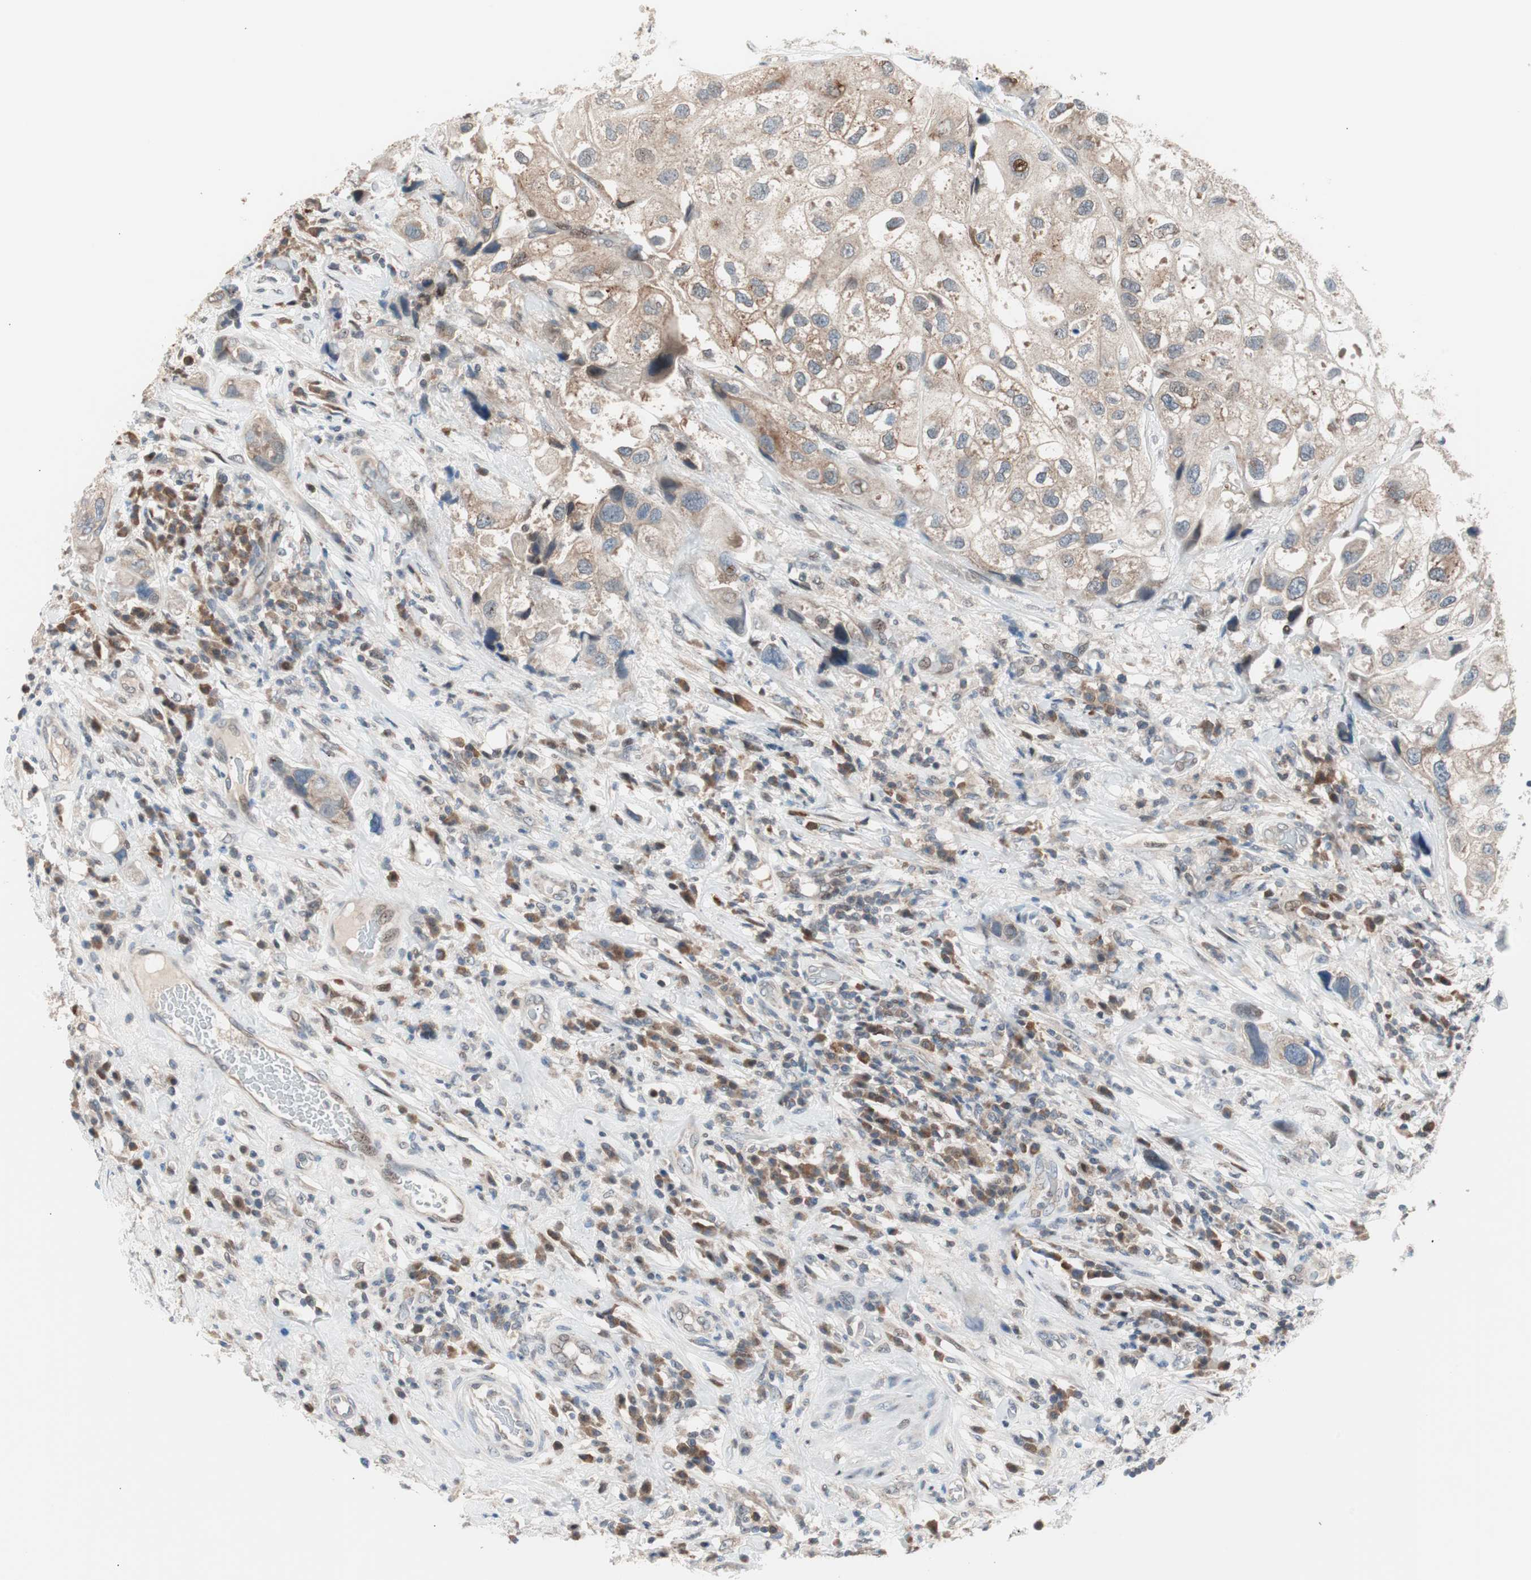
{"staining": {"intensity": "weak", "quantity": ">75%", "location": "cytoplasmic/membranous"}, "tissue": "urothelial cancer", "cell_type": "Tumor cells", "image_type": "cancer", "snomed": [{"axis": "morphology", "description": "Urothelial carcinoma, High grade"}, {"axis": "topography", "description": "Urinary bladder"}], "caption": "High-grade urothelial carcinoma was stained to show a protein in brown. There is low levels of weak cytoplasmic/membranous expression in approximately >75% of tumor cells. The staining is performed using DAB brown chromogen to label protein expression. The nuclei are counter-stained blue using hematoxylin.", "gene": "POLH", "patient": {"sex": "female", "age": 64}}